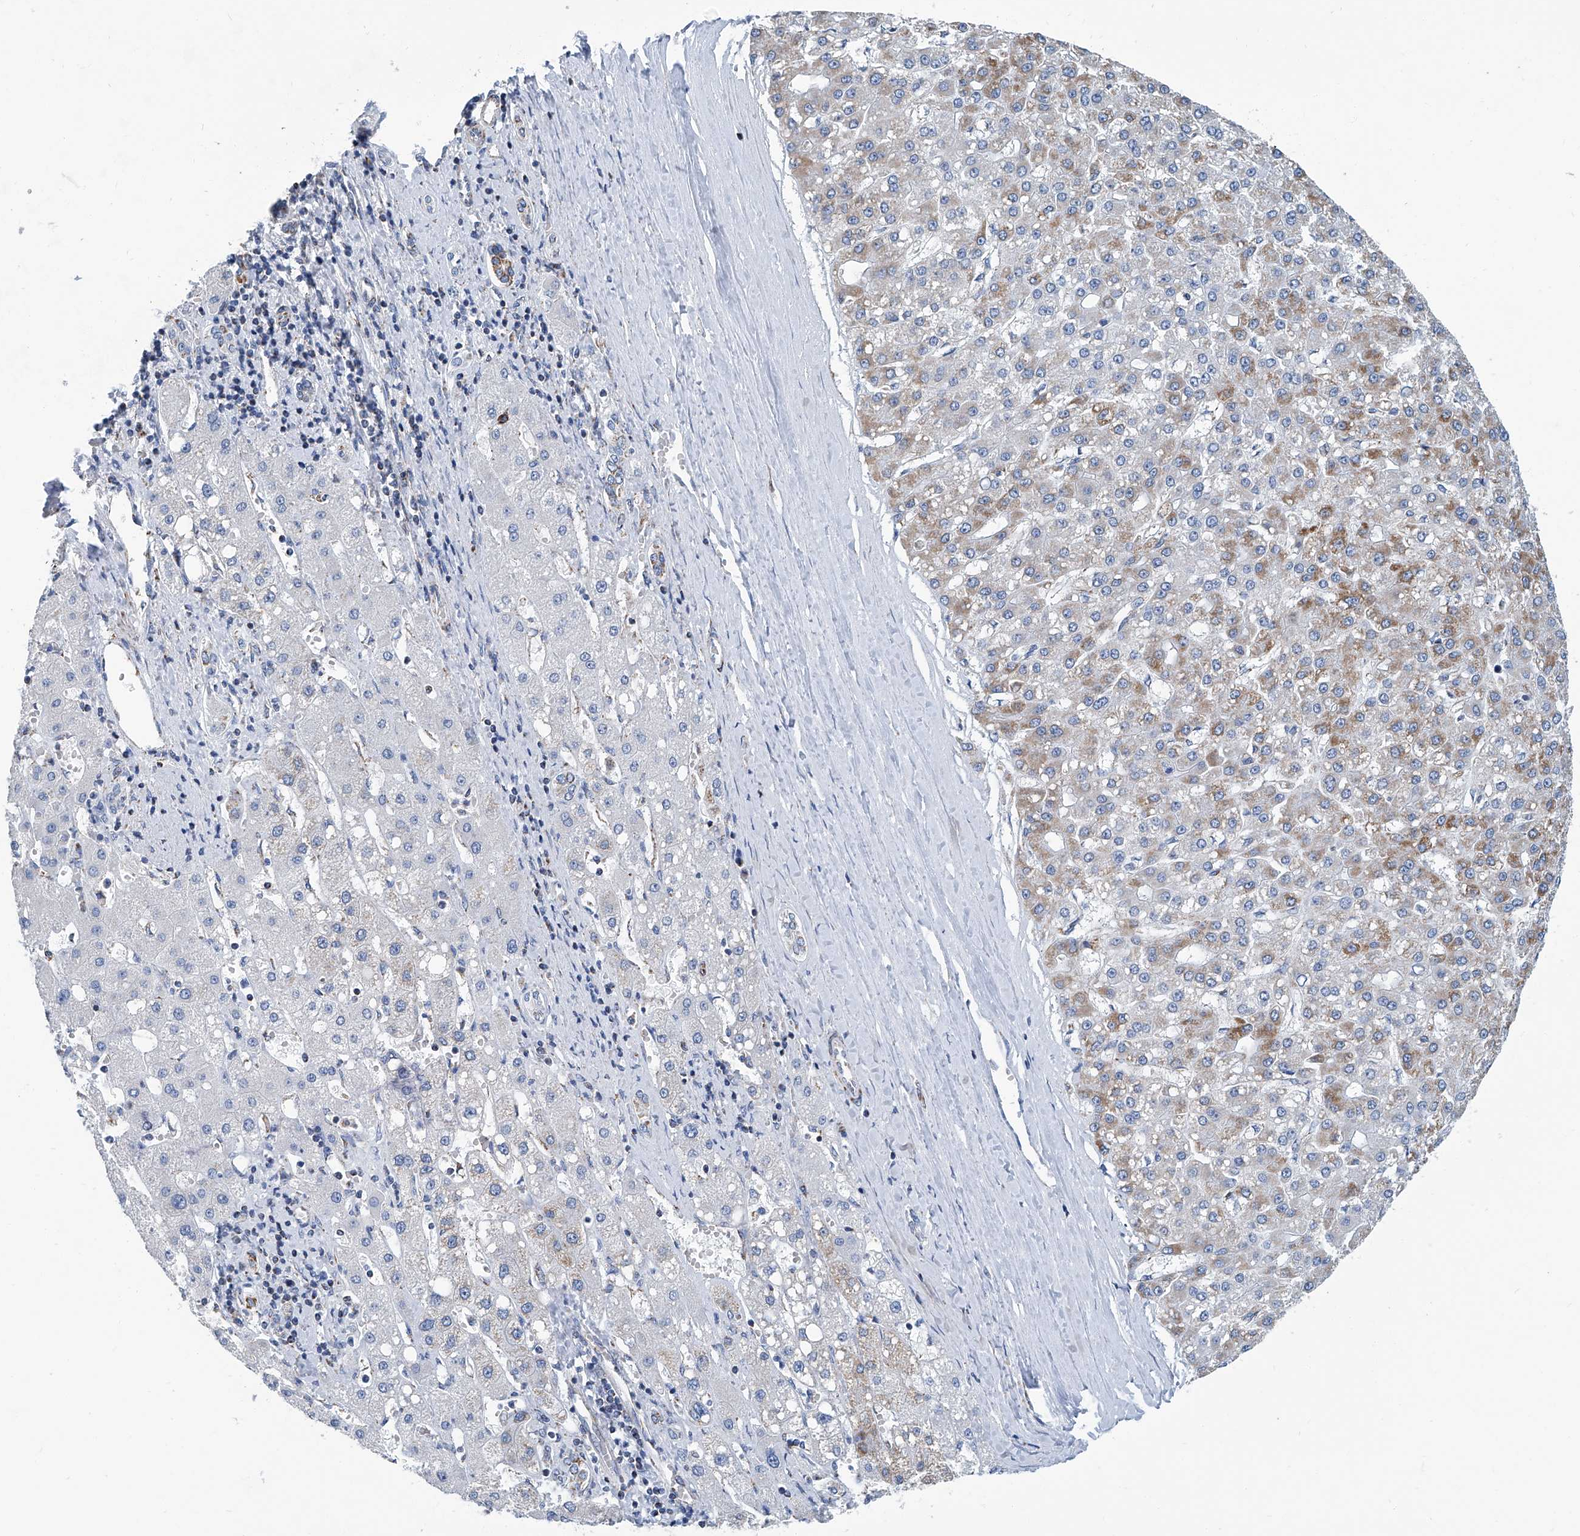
{"staining": {"intensity": "moderate", "quantity": "25%-75%", "location": "cytoplasmic/membranous"}, "tissue": "liver cancer", "cell_type": "Tumor cells", "image_type": "cancer", "snomed": [{"axis": "morphology", "description": "Carcinoma, Hepatocellular, NOS"}, {"axis": "topography", "description": "Liver"}], "caption": "Protein analysis of liver hepatocellular carcinoma tissue reveals moderate cytoplasmic/membranous staining in approximately 25%-75% of tumor cells.", "gene": "MT-ND1", "patient": {"sex": "male", "age": 67}}